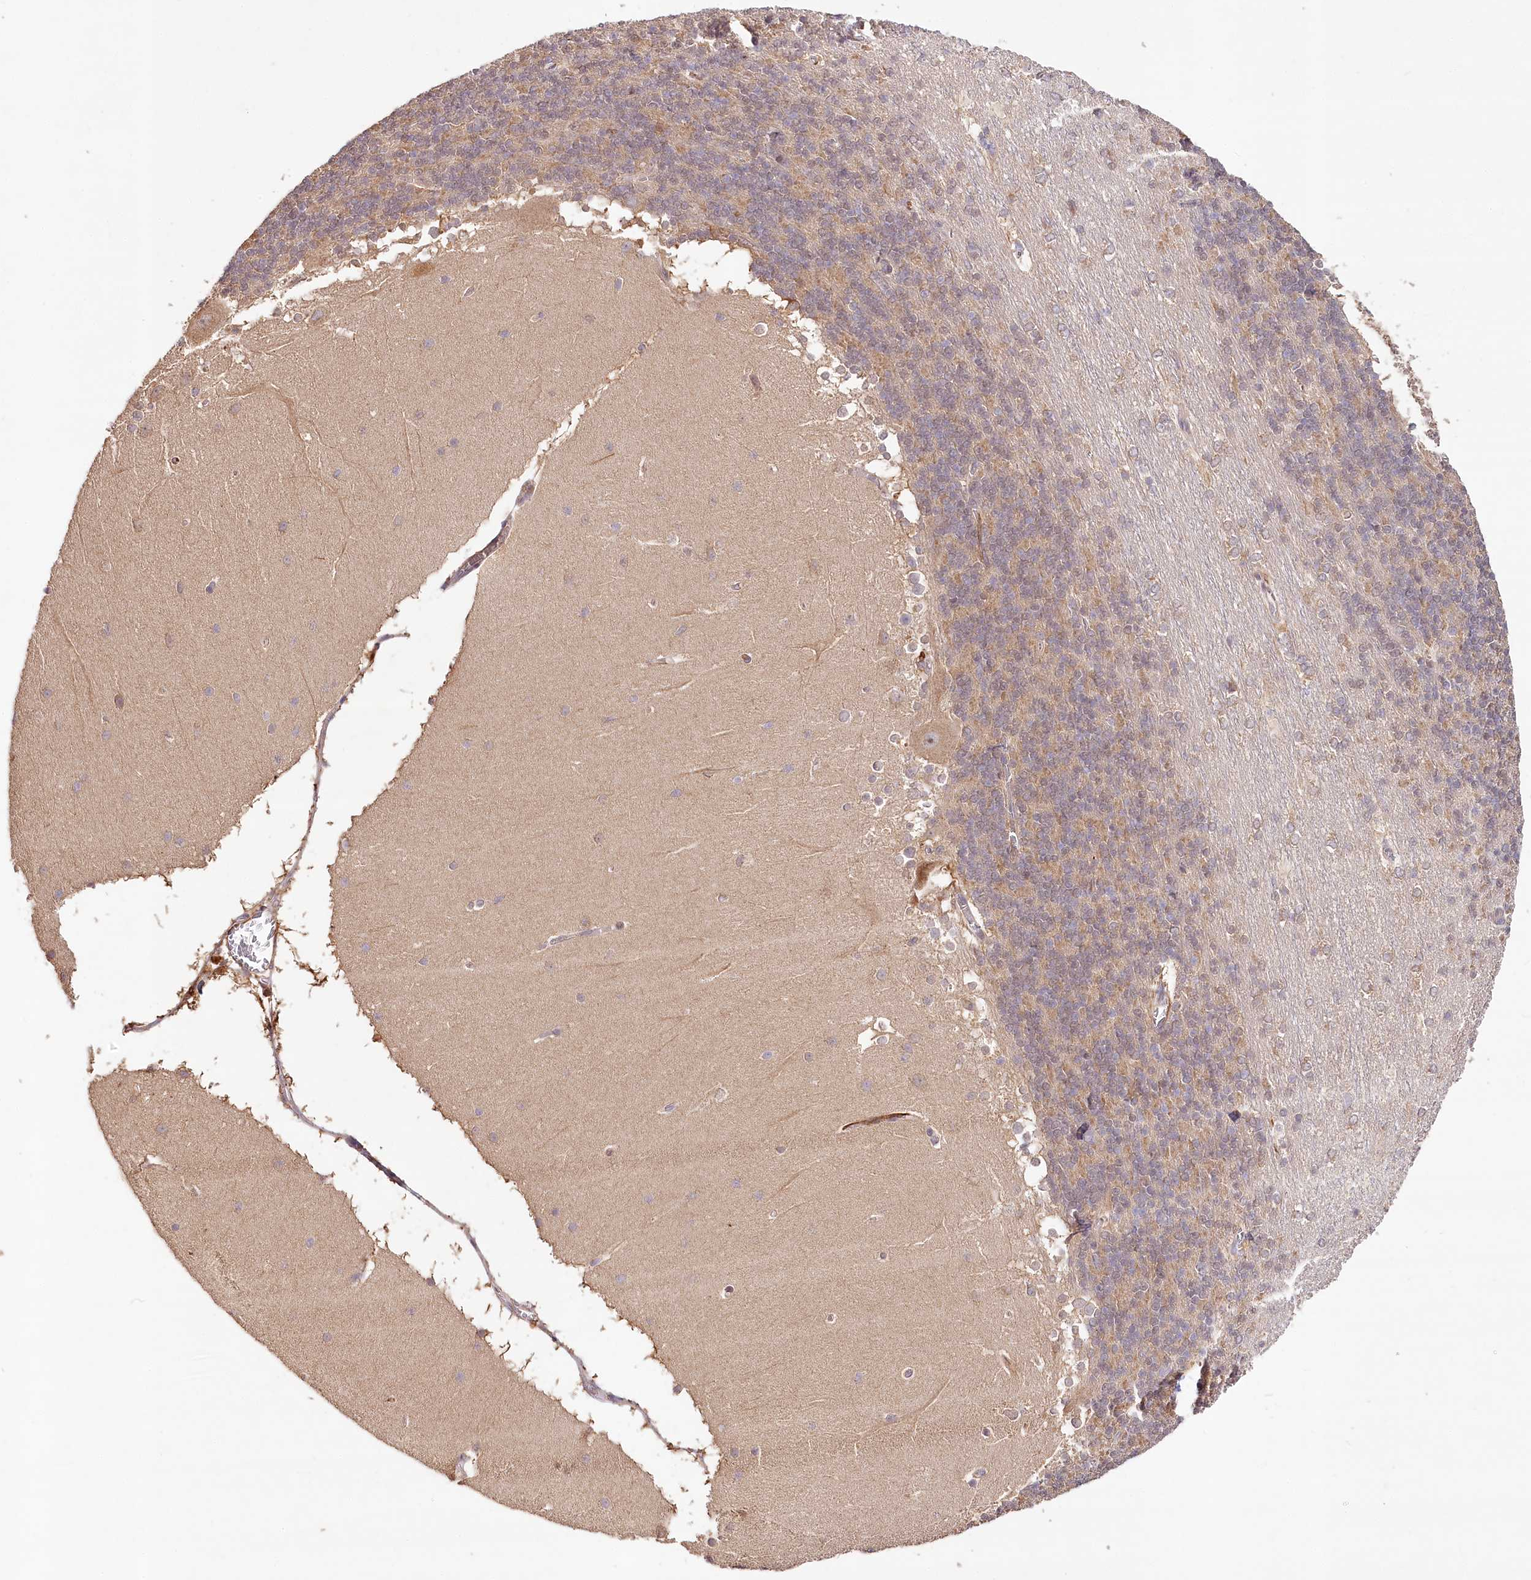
{"staining": {"intensity": "moderate", "quantity": "25%-75%", "location": "cytoplasmic/membranous"}, "tissue": "cerebellum", "cell_type": "Cells in granular layer", "image_type": "normal", "snomed": [{"axis": "morphology", "description": "Normal tissue, NOS"}, {"axis": "topography", "description": "Cerebellum"}], "caption": "About 25%-75% of cells in granular layer in unremarkable cerebellum exhibit moderate cytoplasmic/membranous protein staining as visualized by brown immunohistochemical staining.", "gene": "DMXL1", "patient": {"sex": "female", "age": 19}}